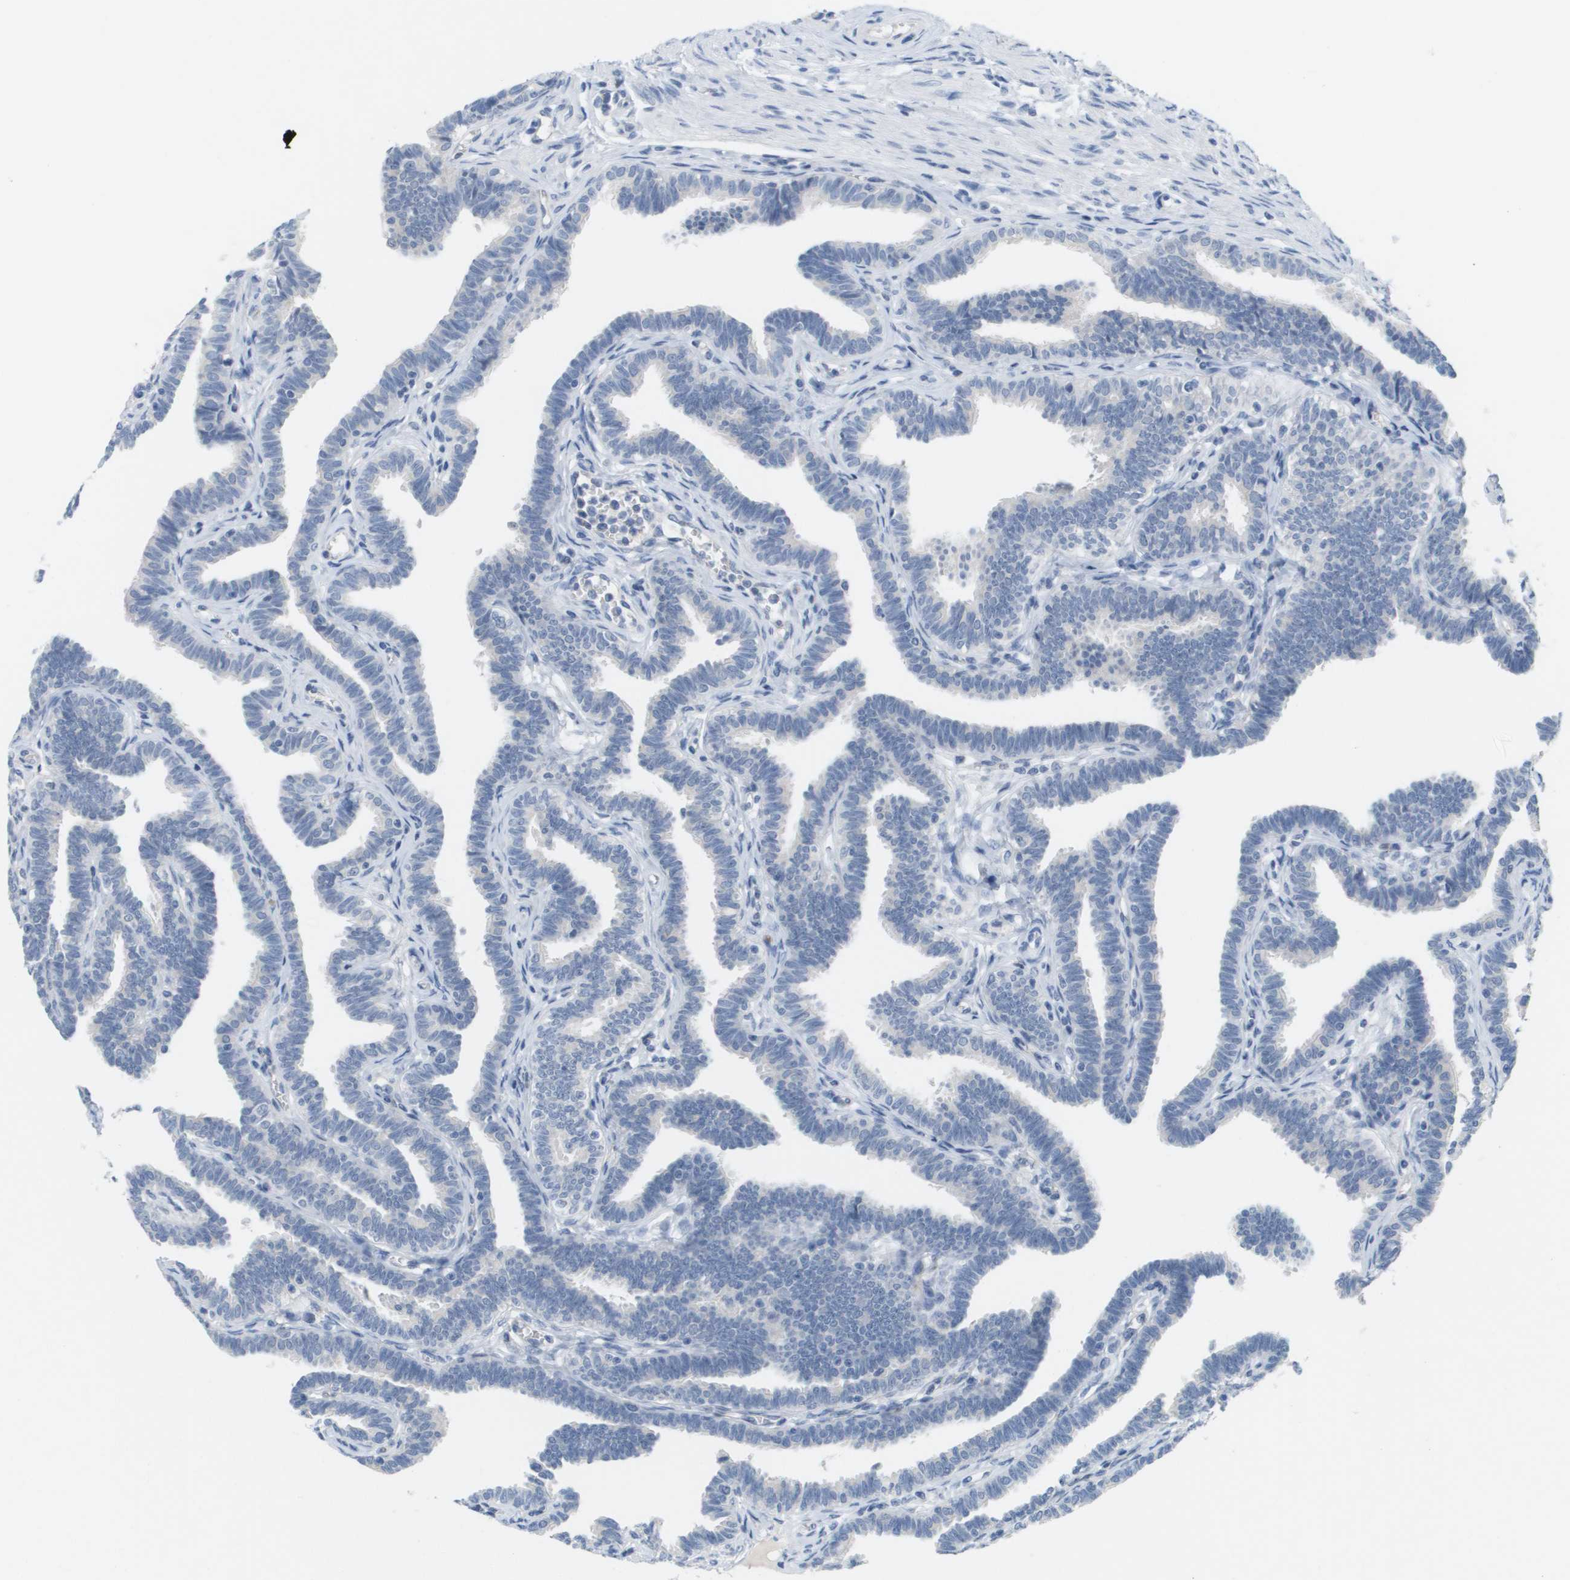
{"staining": {"intensity": "negative", "quantity": "none", "location": "none"}, "tissue": "fallopian tube", "cell_type": "Glandular cells", "image_type": "normal", "snomed": [{"axis": "morphology", "description": "Normal tissue, NOS"}, {"axis": "topography", "description": "Fallopian tube"}, {"axis": "topography", "description": "Ovary"}], "caption": "Immunohistochemistry of unremarkable human fallopian tube reveals no expression in glandular cells.", "gene": "ANGPT2", "patient": {"sex": "female", "age": 23}}